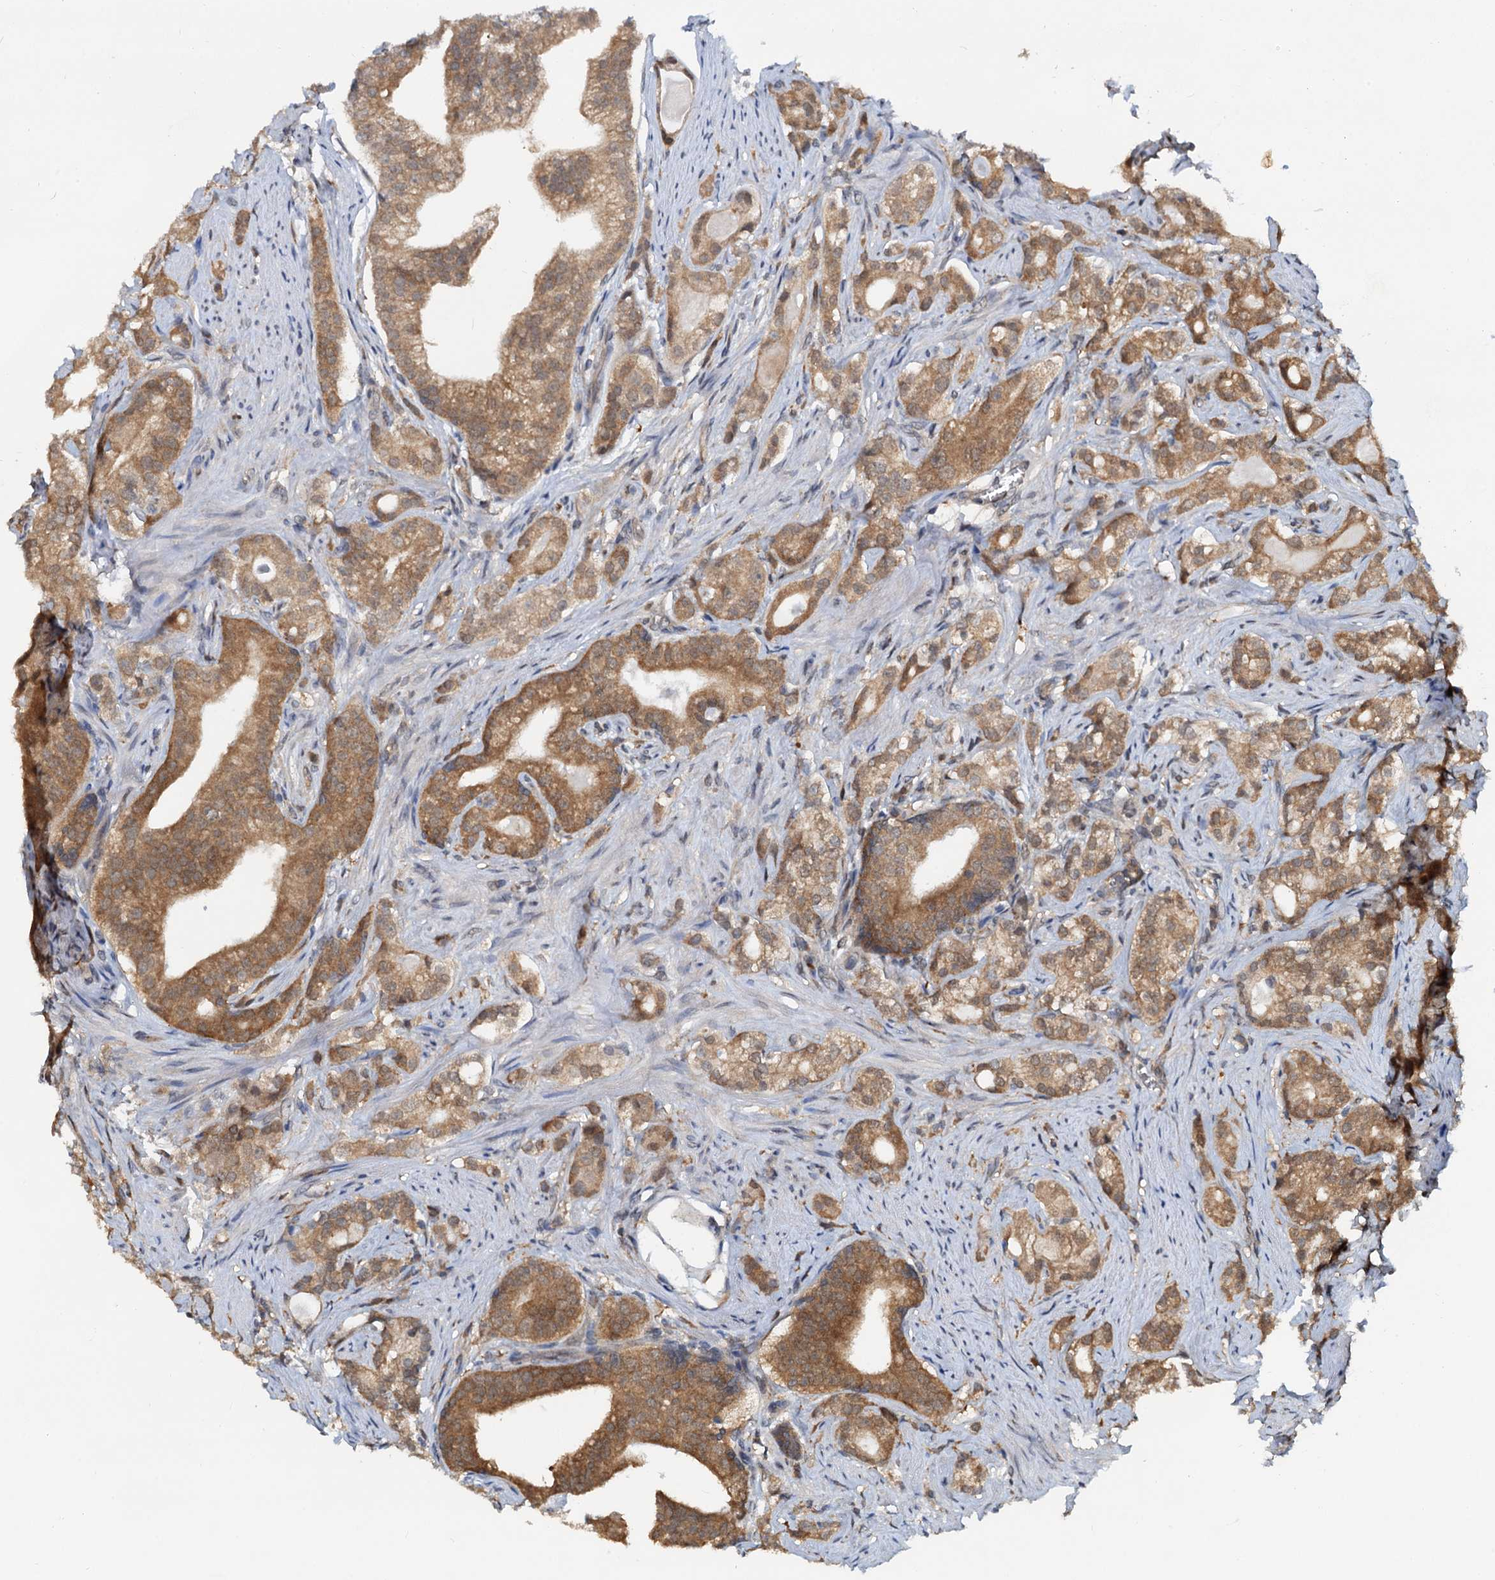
{"staining": {"intensity": "moderate", "quantity": ">75%", "location": "cytoplasmic/membranous"}, "tissue": "prostate cancer", "cell_type": "Tumor cells", "image_type": "cancer", "snomed": [{"axis": "morphology", "description": "Adenocarcinoma, Low grade"}, {"axis": "topography", "description": "Prostate"}], "caption": "IHC (DAB (3,3'-diaminobenzidine)) staining of adenocarcinoma (low-grade) (prostate) shows moderate cytoplasmic/membranous protein positivity in about >75% of tumor cells. Nuclei are stained in blue.", "gene": "PTGES3", "patient": {"sex": "male", "age": 71}}